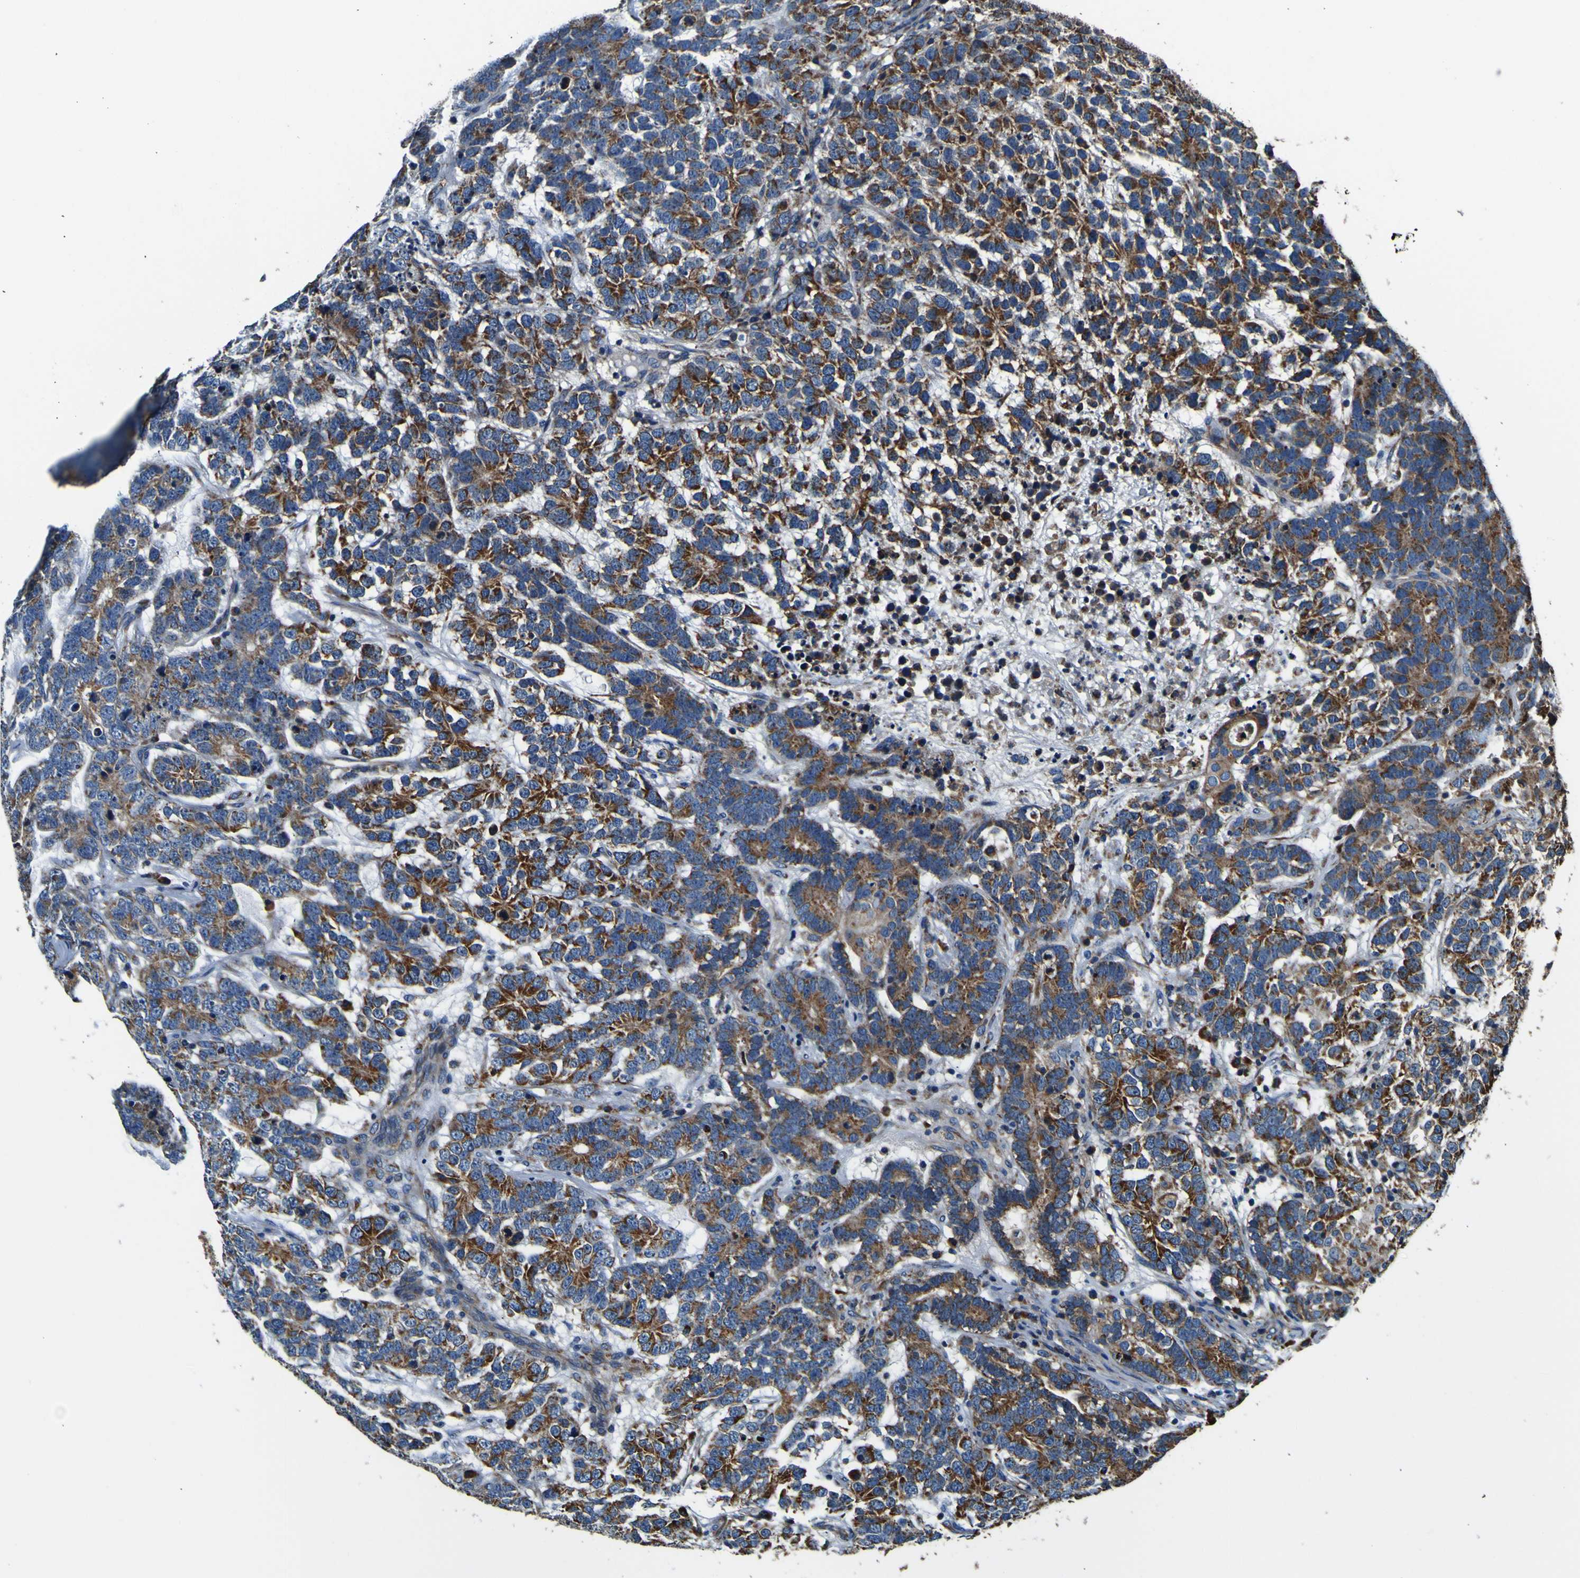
{"staining": {"intensity": "strong", "quantity": ">75%", "location": "cytoplasmic/membranous"}, "tissue": "testis cancer", "cell_type": "Tumor cells", "image_type": "cancer", "snomed": [{"axis": "morphology", "description": "Carcinoma, Embryonal, NOS"}, {"axis": "topography", "description": "Testis"}], "caption": "DAB (3,3'-diaminobenzidine) immunohistochemical staining of human testis cancer (embryonal carcinoma) demonstrates strong cytoplasmic/membranous protein expression in approximately >75% of tumor cells.", "gene": "INPP5A", "patient": {"sex": "male", "age": 26}}